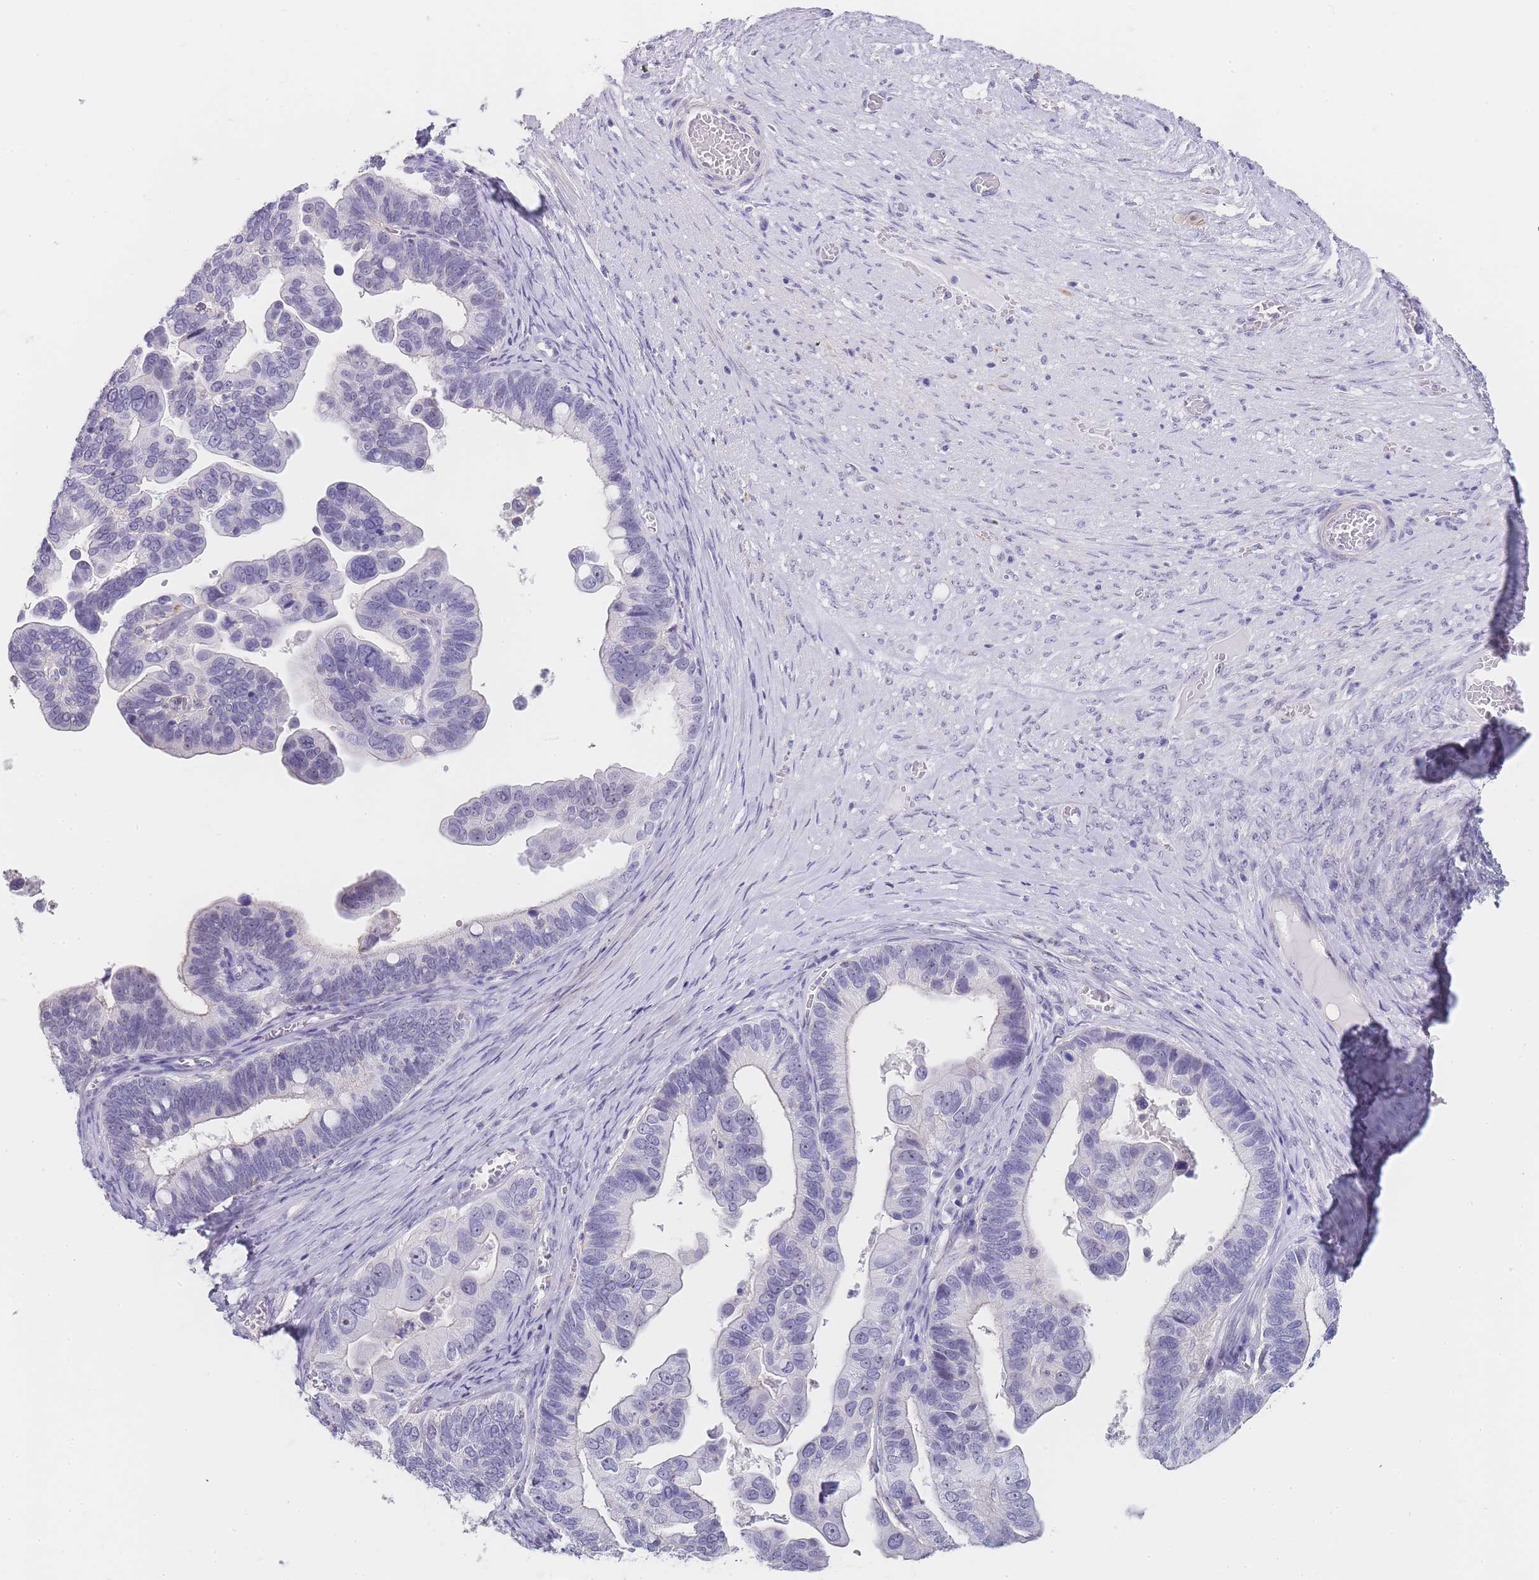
{"staining": {"intensity": "negative", "quantity": "none", "location": "none"}, "tissue": "ovarian cancer", "cell_type": "Tumor cells", "image_type": "cancer", "snomed": [{"axis": "morphology", "description": "Cystadenocarcinoma, serous, NOS"}, {"axis": "topography", "description": "Ovary"}], "caption": "IHC of human ovarian cancer displays no expression in tumor cells.", "gene": "NOP14", "patient": {"sex": "female", "age": 56}}